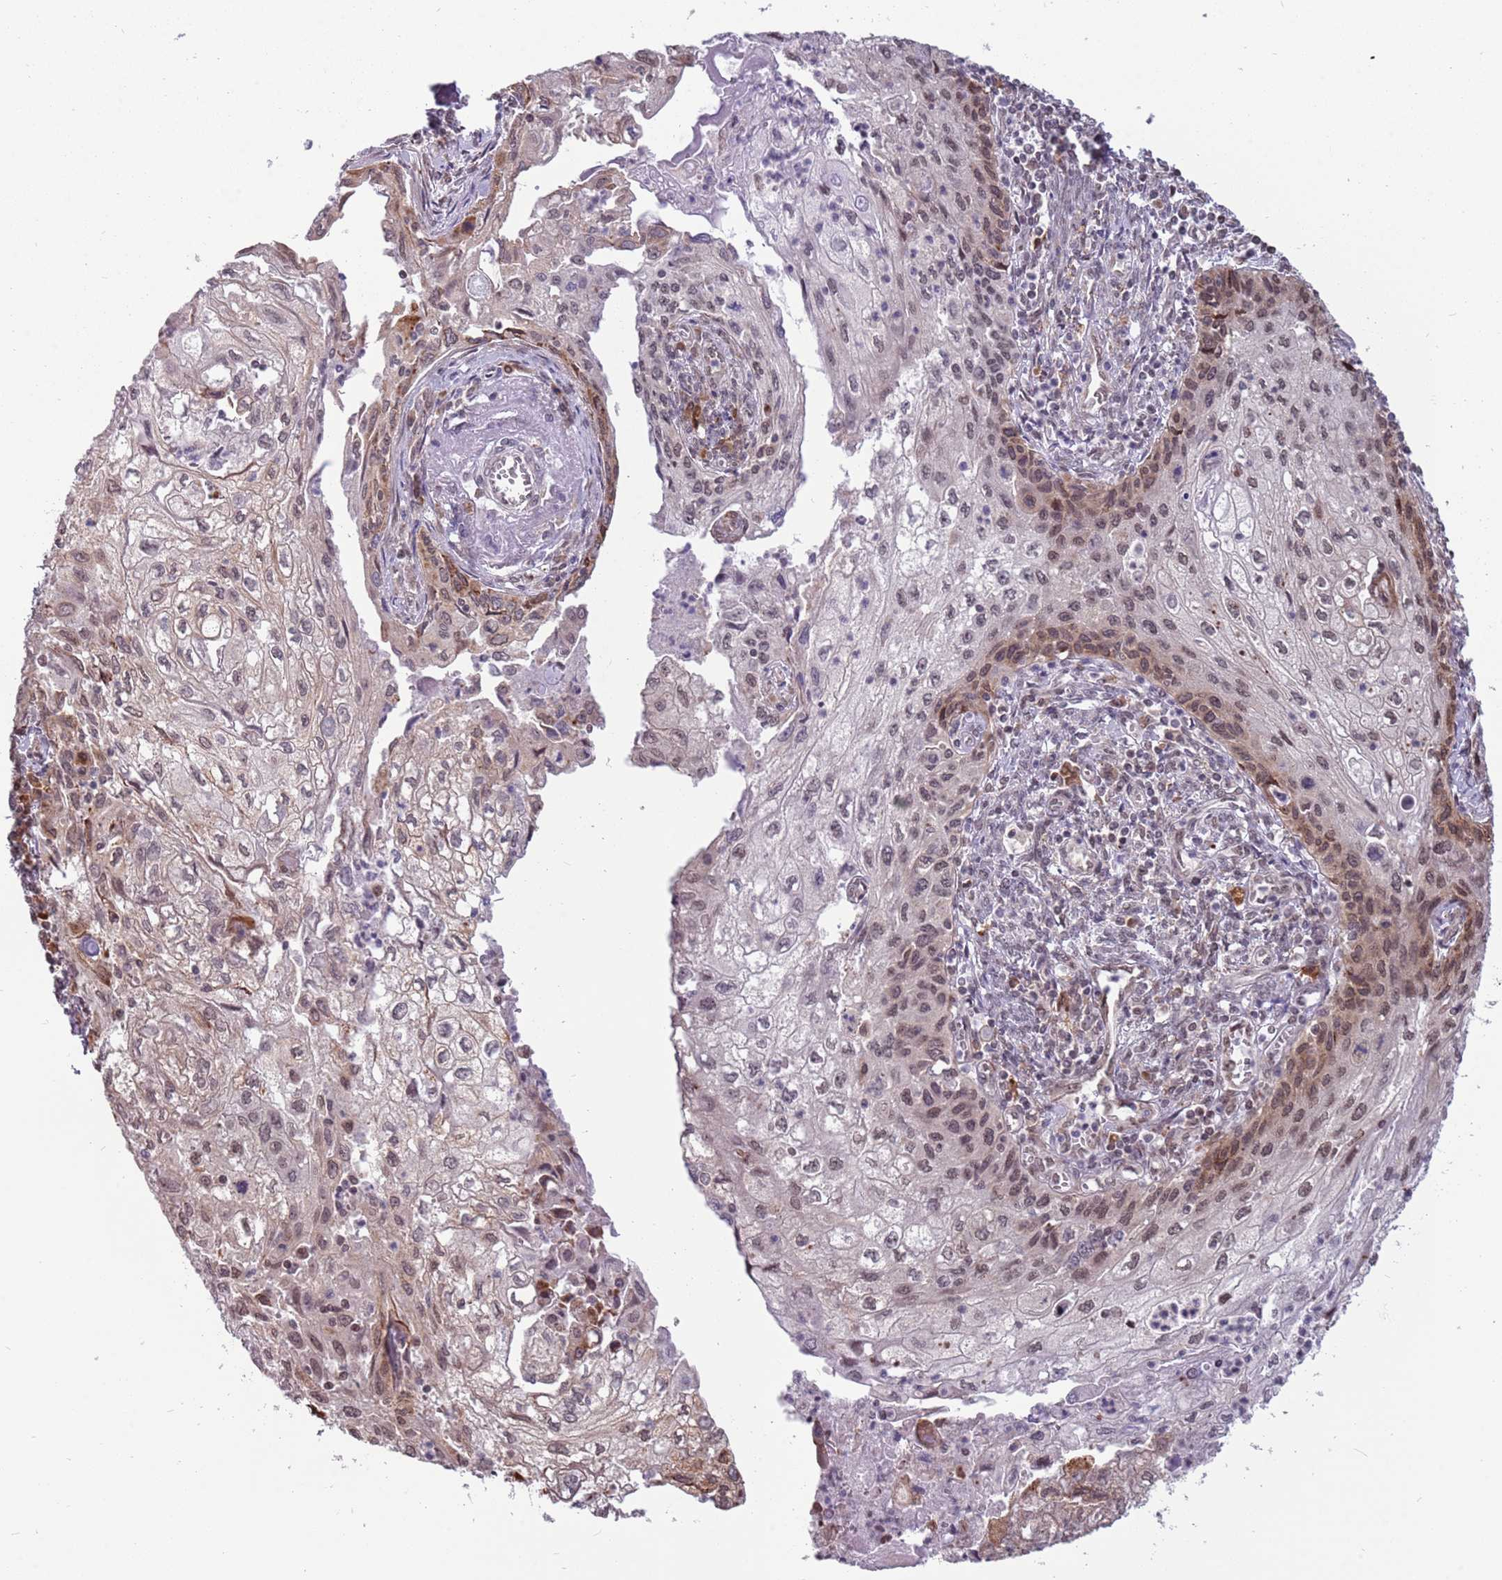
{"staining": {"intensity": "moderate", "quantity": "25%-75%", "location": "nuclear"}, "tissue": "cervical cancer", "cell_type": "Tumor cells", "image_type": "cancer", "snomed": [{"axis": "morphology", "description": "Squamous cell carcinoma, NOS"}, {"axis": "topography", "description": "Cervix"}], "caption": "Moderate nuclear positivity for a protein is seen in approximately 25%-75% of tumor cells of cervical cancer (squamous cell carcinoma) using immunohistochemistry.", "gene": "BARD1", "patient": {"sex": "female", "age": 67}}